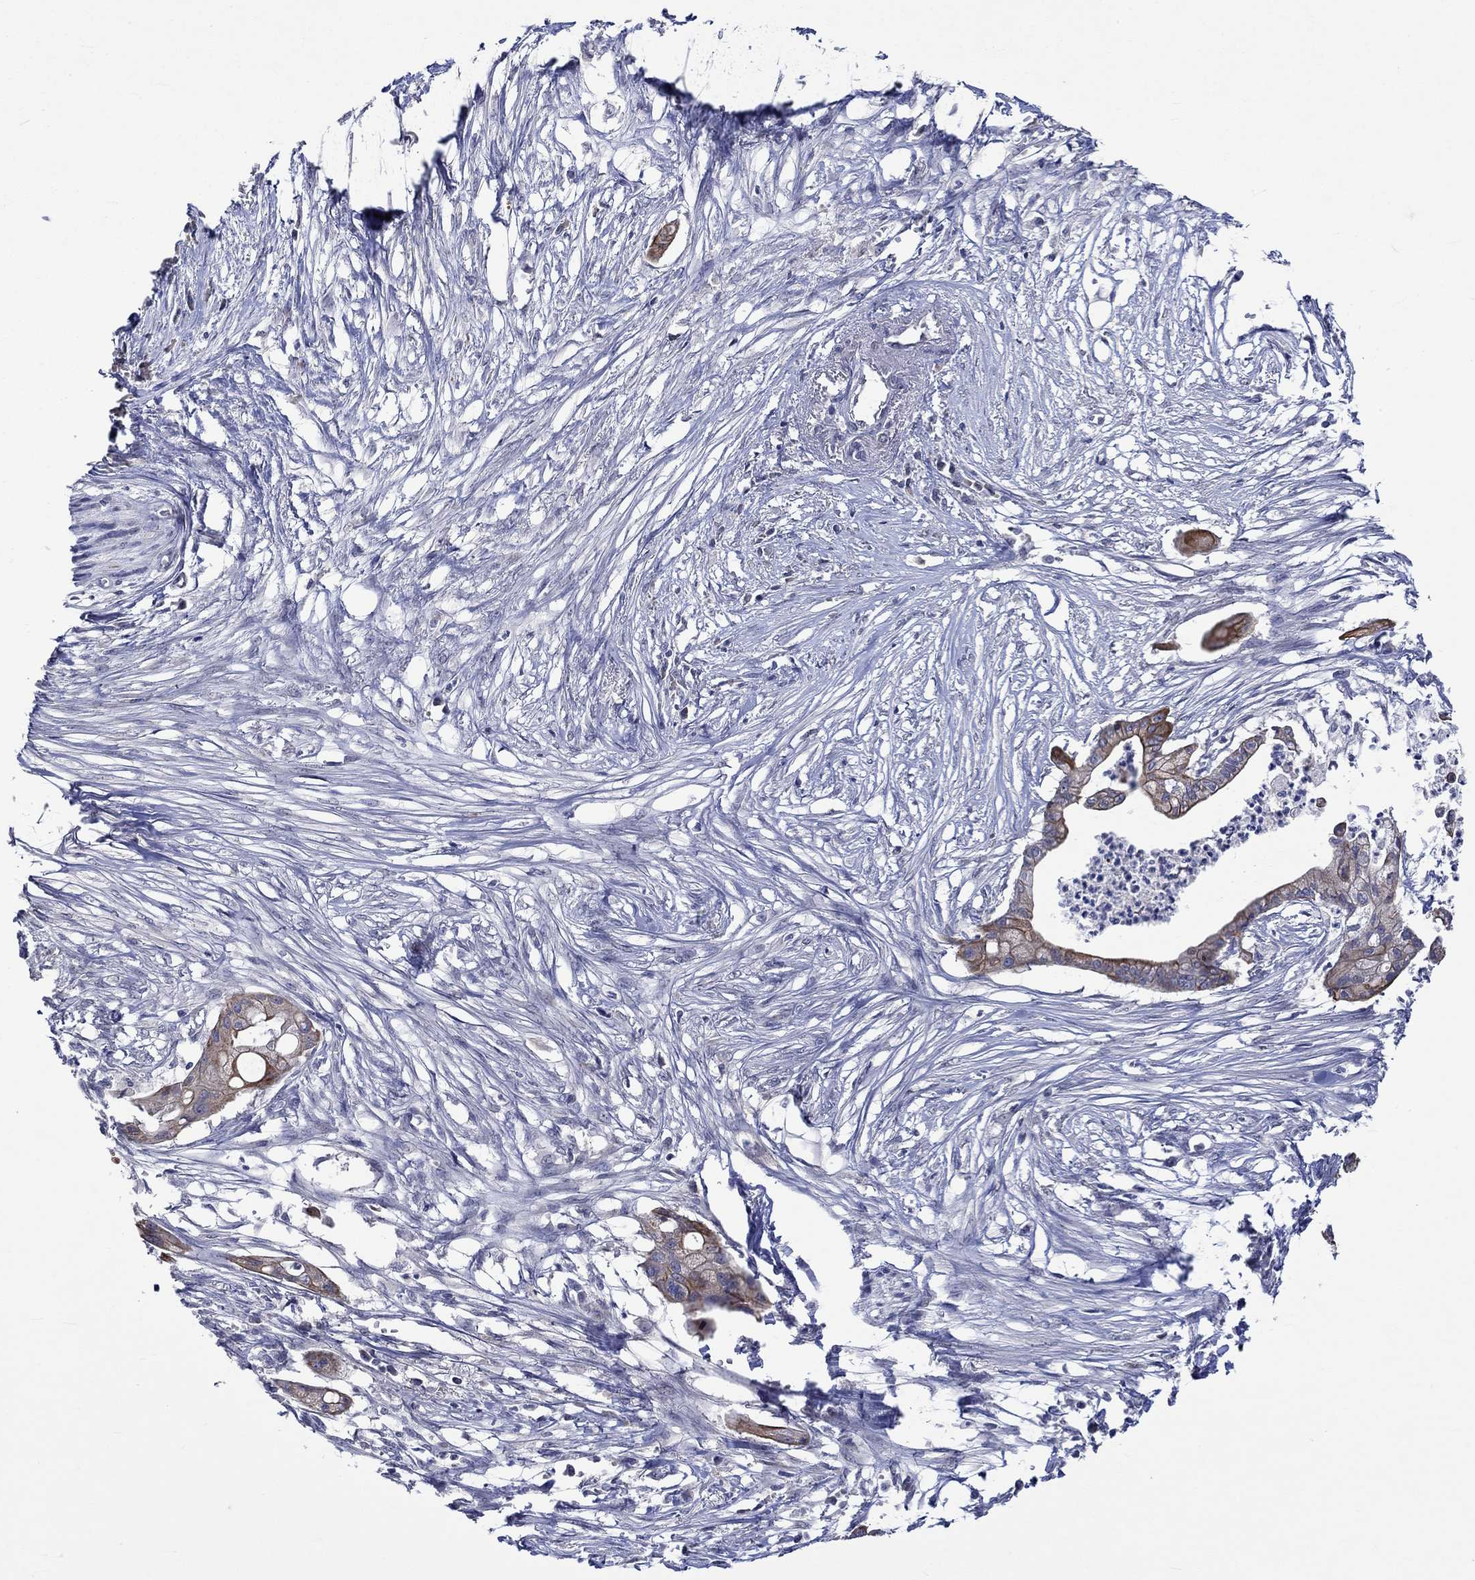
{"staining": {"intensity": "moderate", "quantity": ">75%", "location": "cytoplasmic/membranous"}, "tissue": "pancreatic cancer", "cell_type": "Tumor cells", "image_type": "cancer", "snomed": [{"axis": "morphology", "description": "Normal tissue, NOS"}, {"axis": "morphology", "description": "Adenocarcinoma, NOS"}, {"axis": "topography", "description": "Pancreas"}], "caption": "Adenocarcinoma (pancreatic) tissue demonstrates moderate cytoplasmic/membranous positivity in approximately >75% of tumor cells The protein of interest is shown in brown color, while the nuclei are stained blue.", "gene": "DDX3Y", "patient": {"sex": "female", "age": 58}}